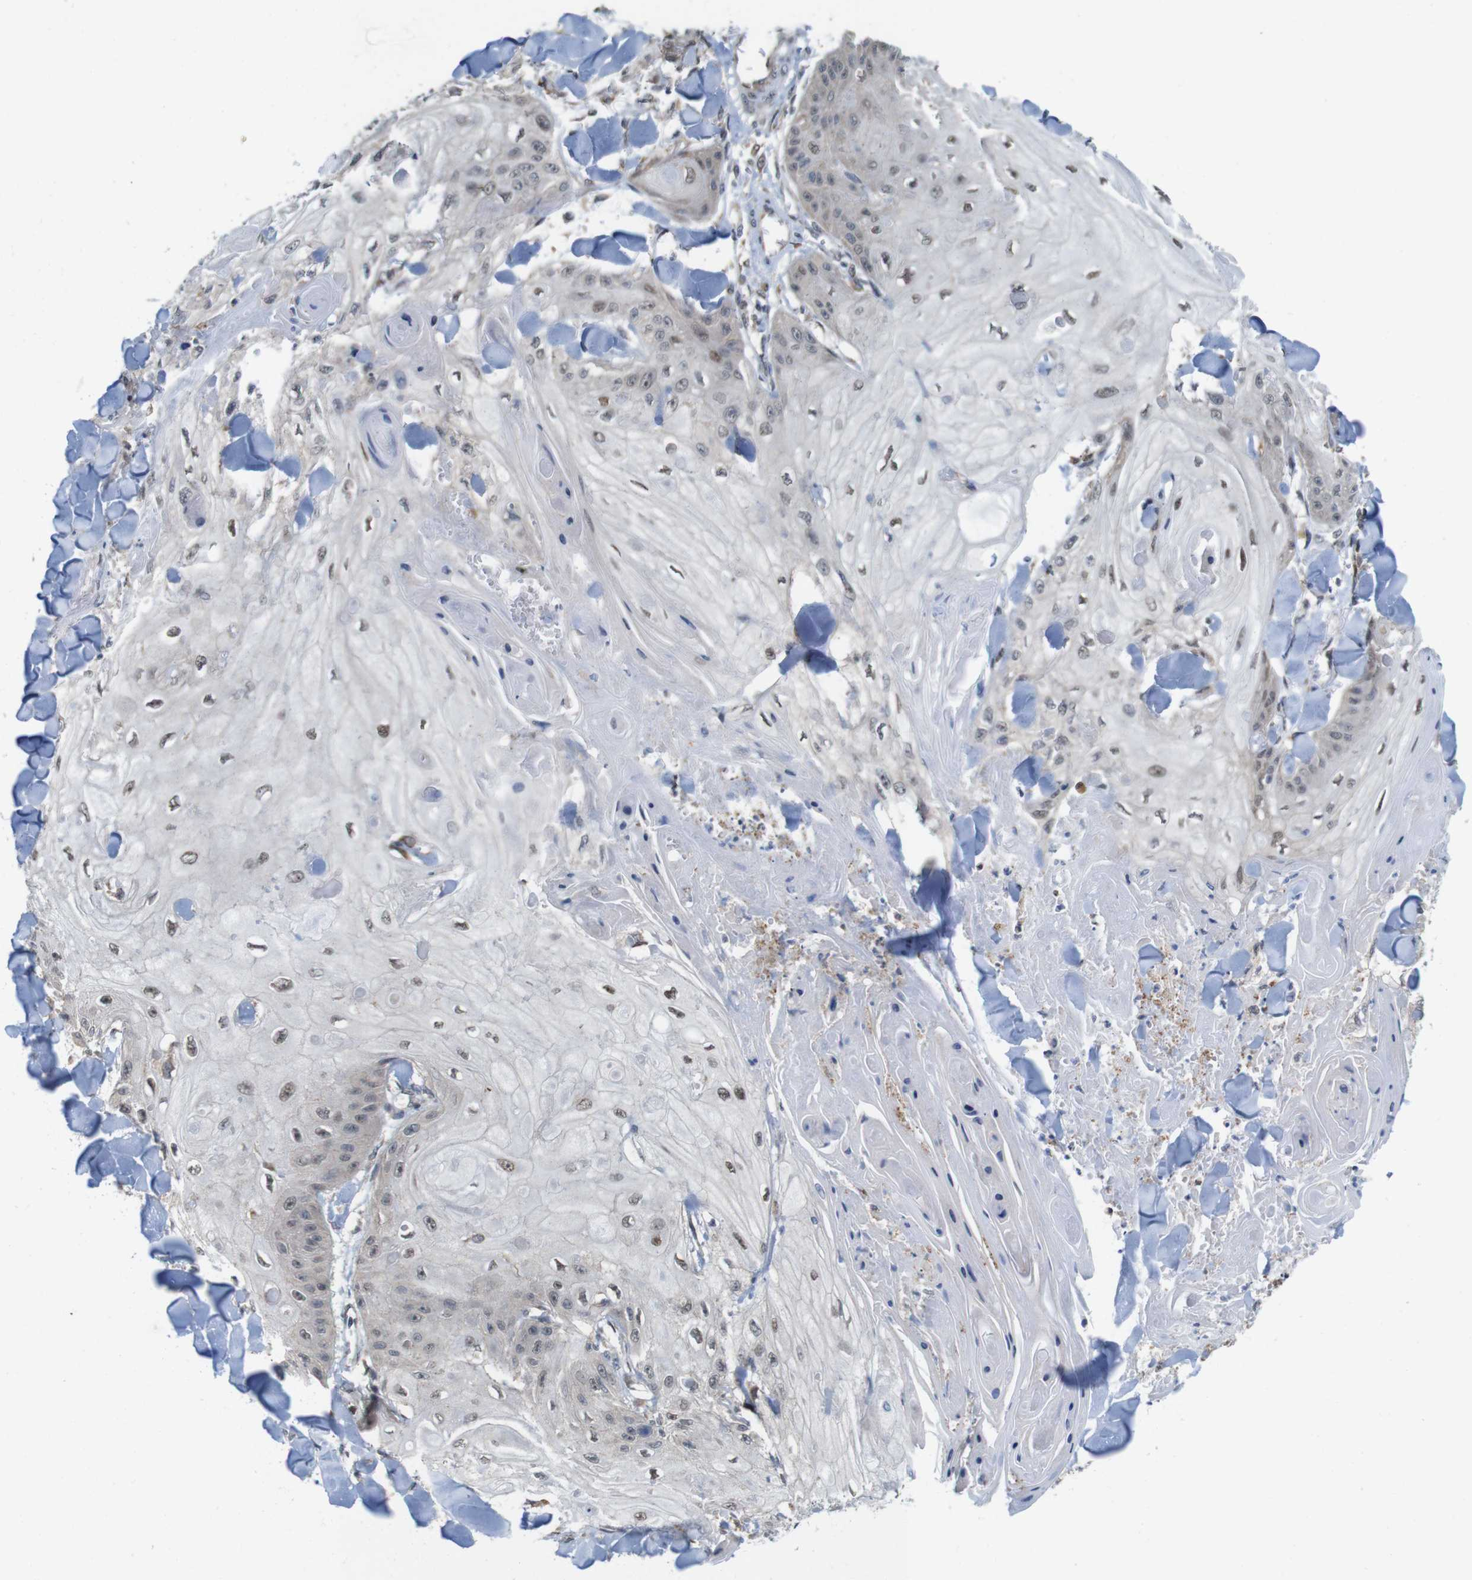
{"staining": {"intensity": "weak", "quantity": ">75%", "location": "cytoplasmic/membranous,nuclear"}, "tissue": "skin cancer", "cell_type": "Tumor cells", "image_type": "cancer", "snomed": [{"axis": "morphology", "description": "Squamous cell carcinoma, NOS"}, {"axis": "topography", "description": "Skin"}], "caption": "Immunohistochemical staining of skin squamous cell carcinoma exhibits low levels of weak cytoplasmic/membranous and nuclear protein positivity in approximately >75% of tumor cells.", "gene": "PNMA8A", "patient": {"sex": "male", "age": 74}}